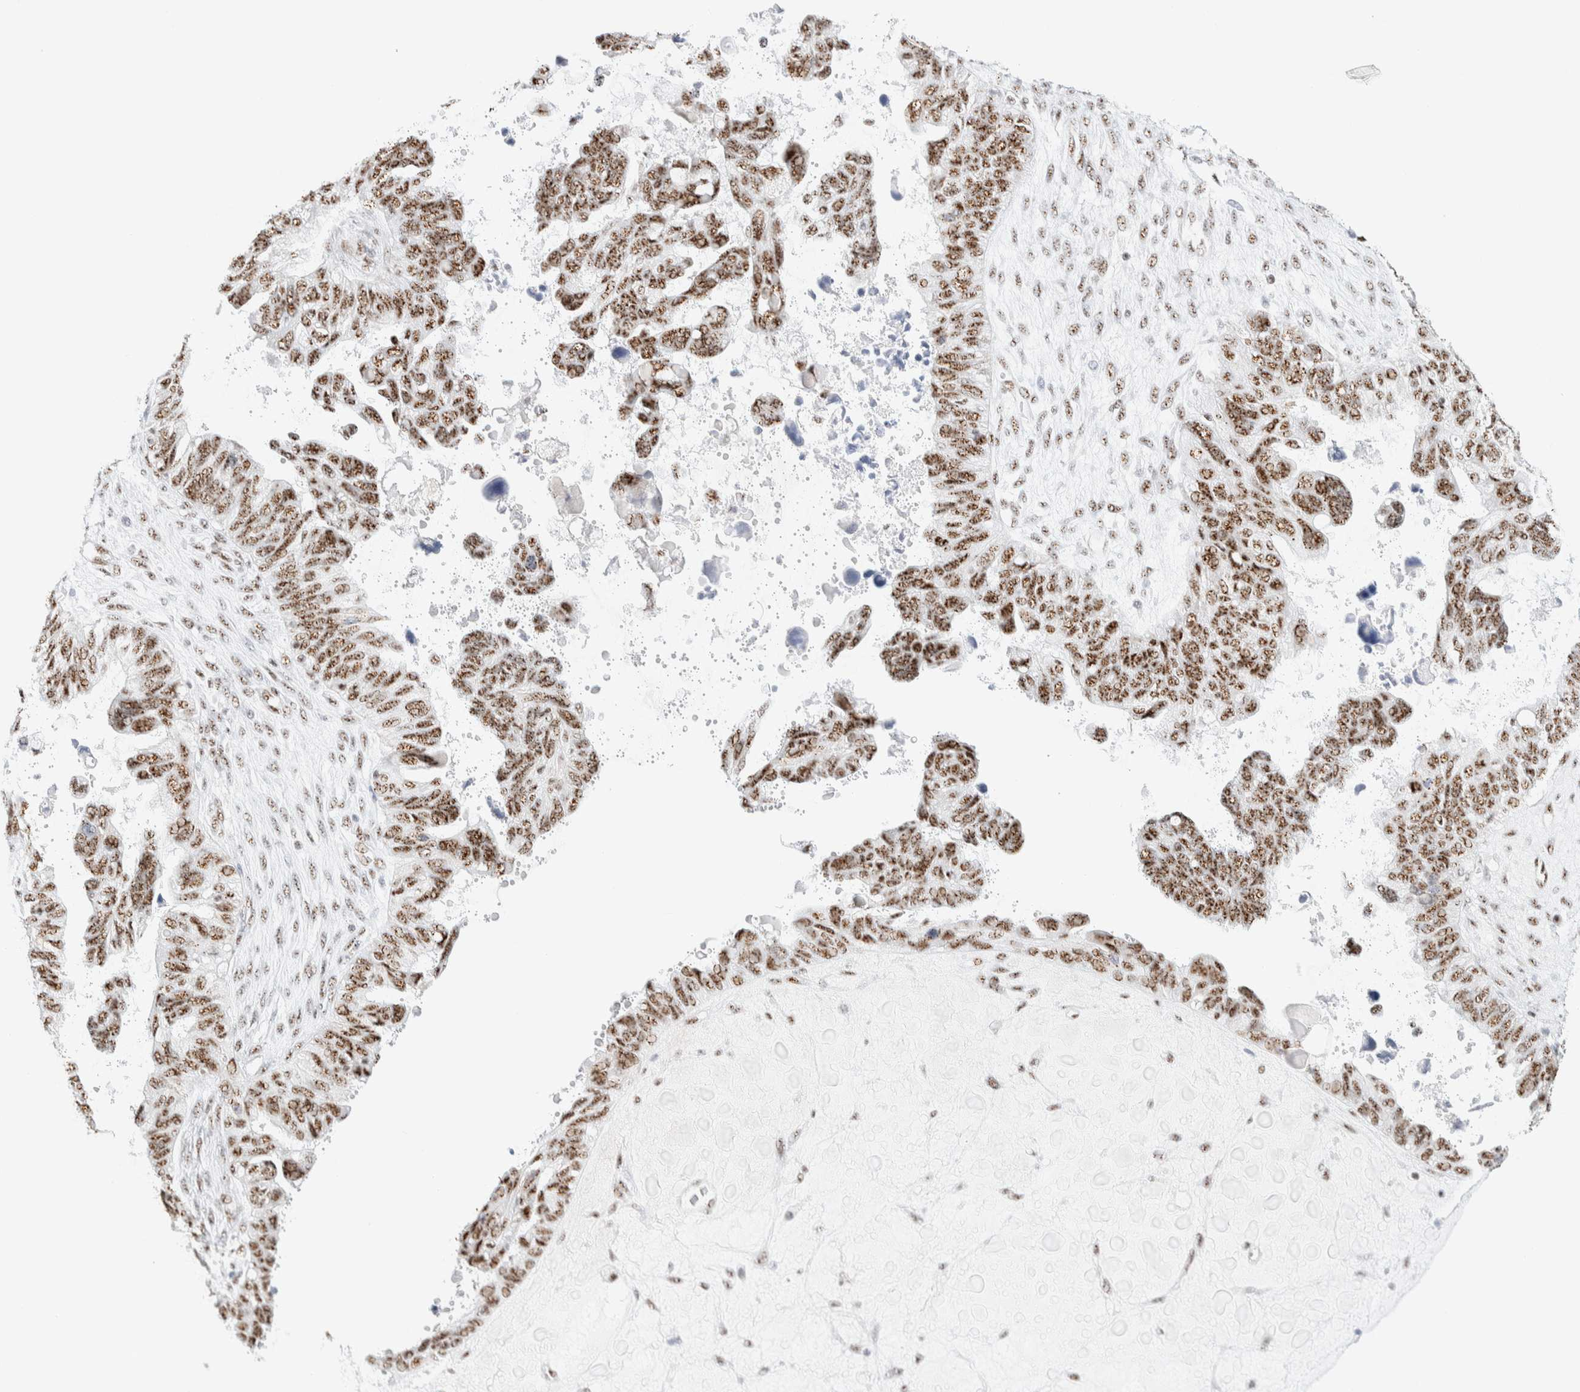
{"staining": {"intensity": "moderate", "quantity": ">75%", "location": "nuclear"}, "tissue": "ovarian cancer", "cell_type": "Tumor cells", "image_type": "cancer", "snomed": [{"axis": "morphology", "description": "Cystadenocarcinoma, serous, NOS"}, {"axis": "topography", "description": "Ovary"}], "caption": "This is an image of IHC staining of ovarian cancer, which shows moderate positivity in the nuclear of tumor cells.", "gene": "SON", "patient": {"sex": "female", "age": 79}}